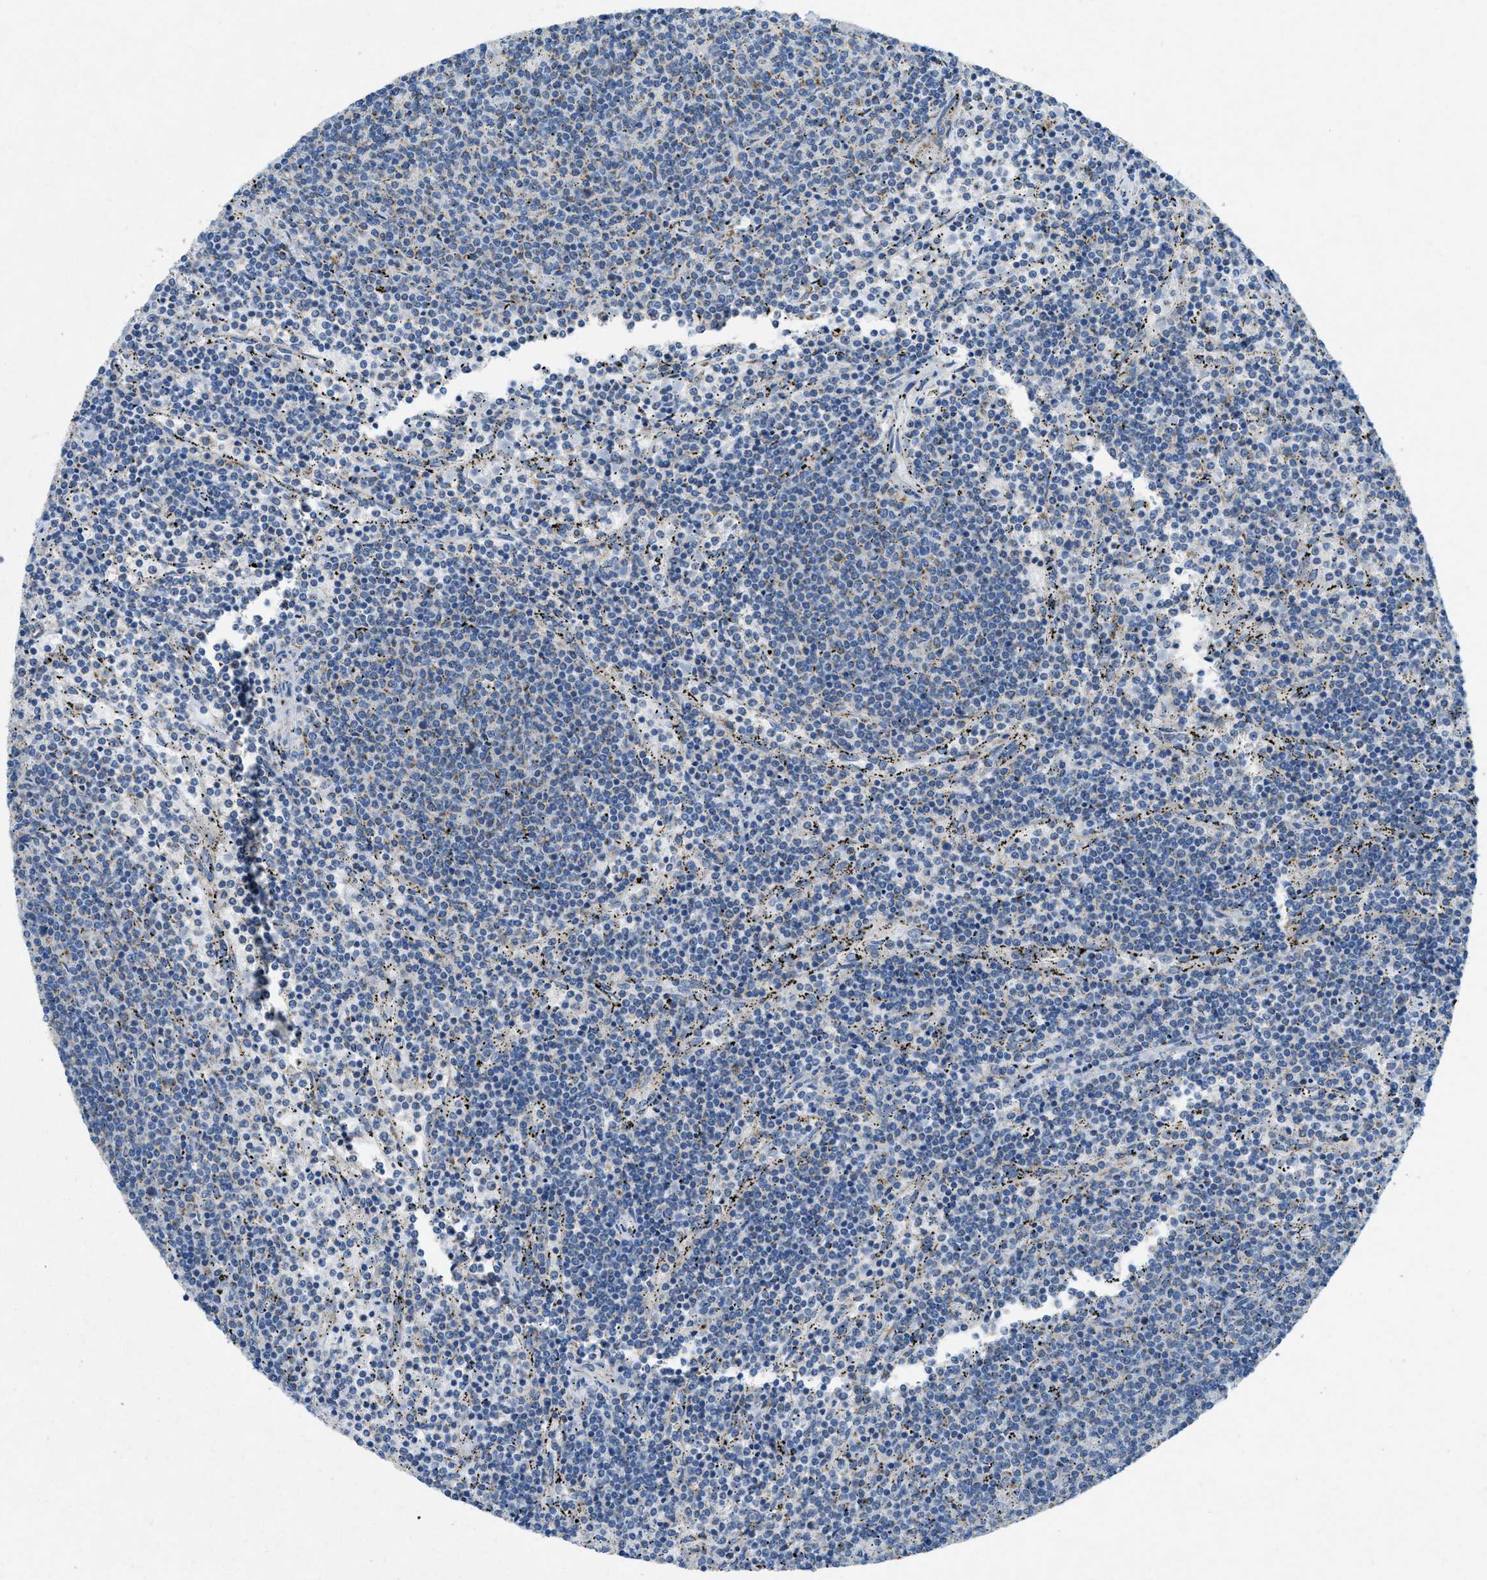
{"staining": {"intensity": "weak", "quantity": "<25%", "location": "cytoplasmic/membranous"}, "tissue": "lymphoma", "cell_type": "Tumor cells", "image_type": "cancer", "snomed": [{"axis": "morphology", "description": "Malignant lymphoma, non-Hodgkin's type, Low grade"}, {"axis": "topography", "description": "Spleen"}], "caption": "Tumor cells are negative for brown protein staining in lymphoma.", "gene": "CYGB", "patient": {"sex": "female", "age": 50}}